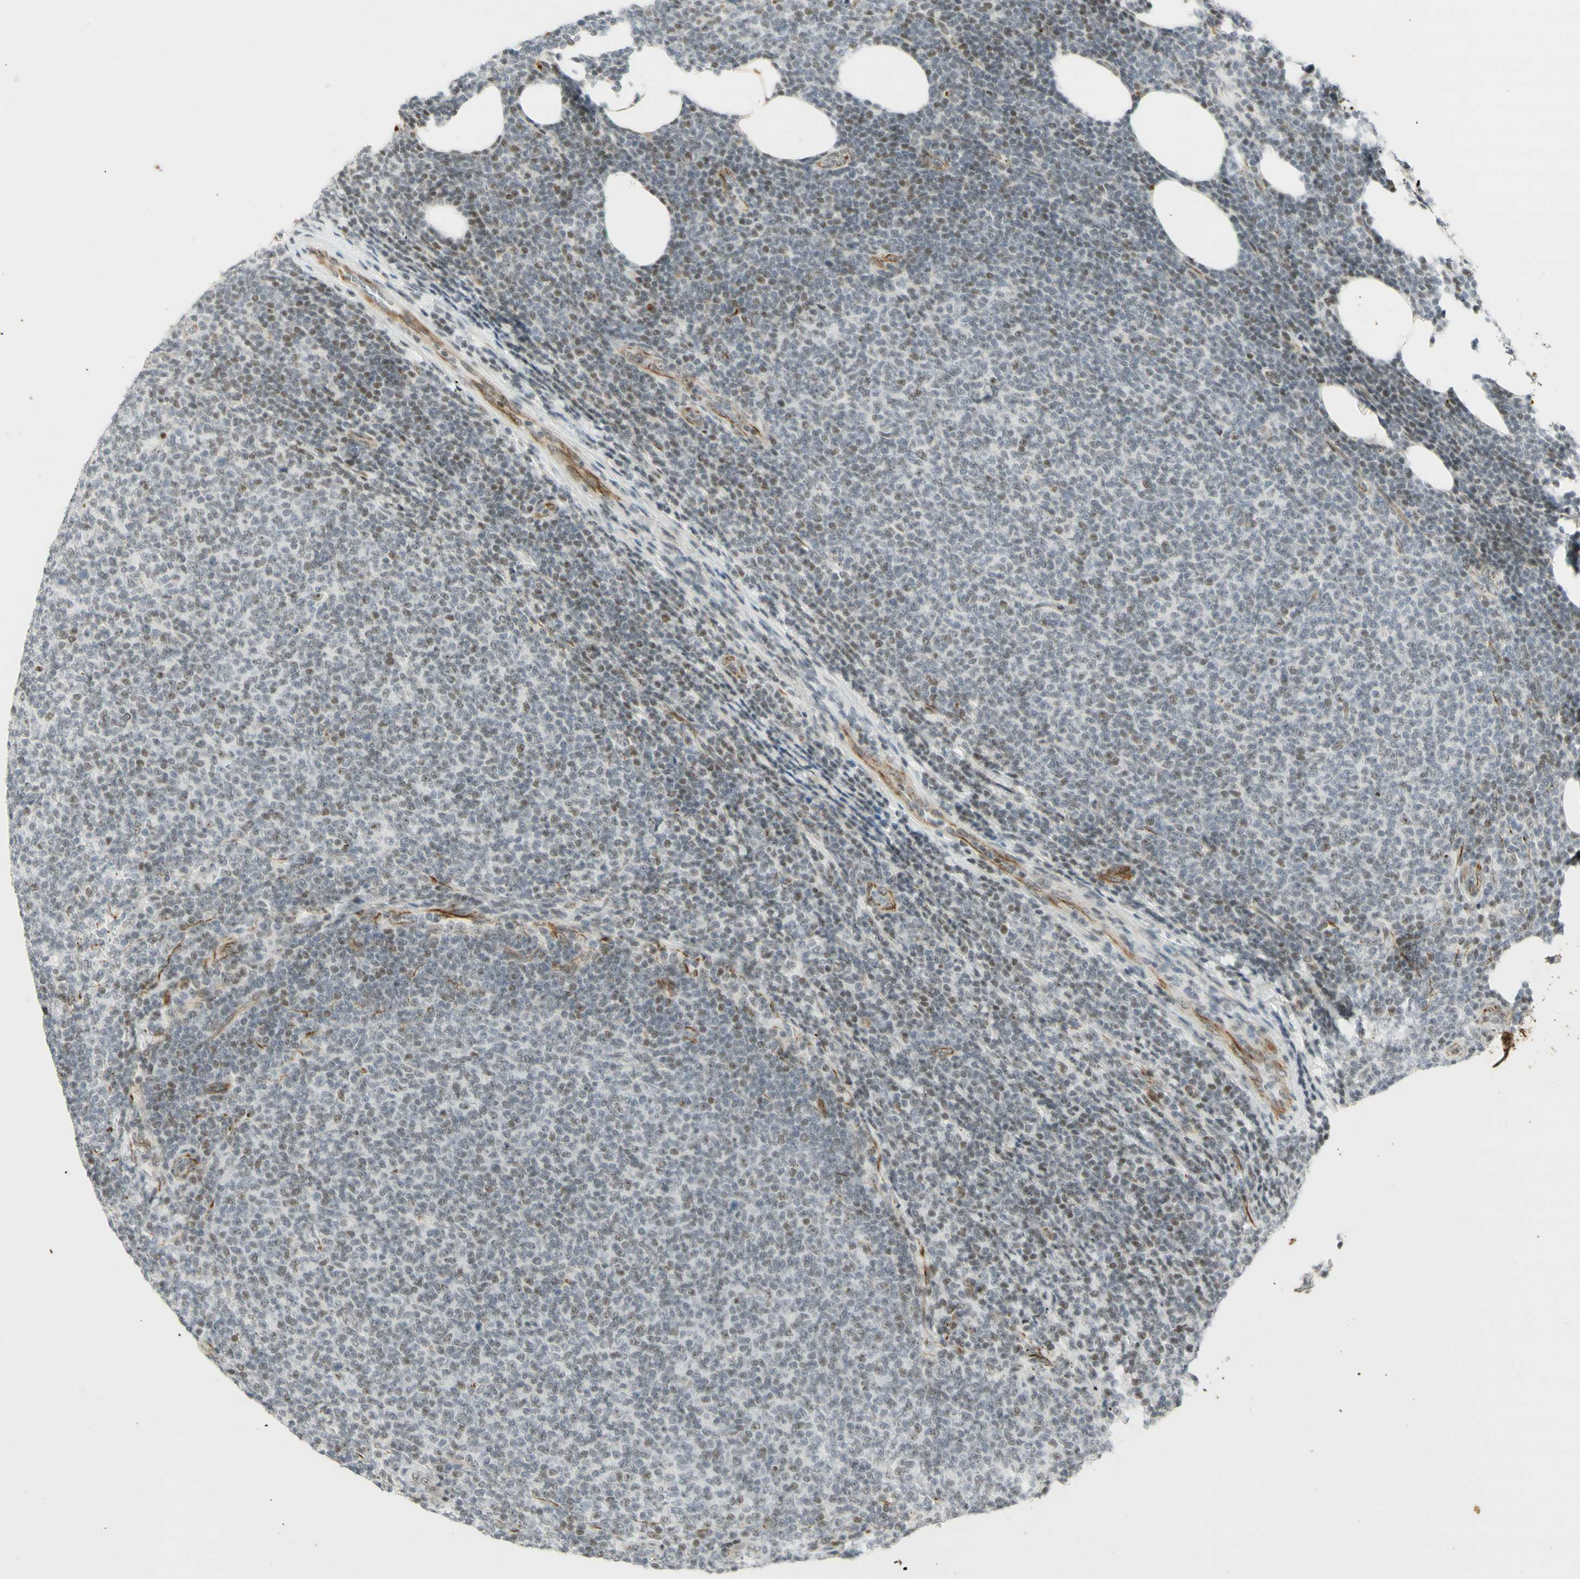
{"staining": {"intensity": "moderate", "quantity": ">75%", "location": "cytoplasmic/membranous,nuclear"}, "tissue": "lymphoma", "cell_type": "Tumor cells", "image_type": "cancer", "snomed": [{"axis": "morphology", "description": "Malignant lymphoma, non-Hodgkin's type, Low grade"}, {"axis": "topography", "description": "Lymph node"}], "caption": "Protein analysis of low-grade malignant lymphoma, non-Hodgkin's type tissue displays moderate cytoplasmic/membranous and nuclear positivity in approximately >75% of tumor cells.", "gene": "IRF1", "patient": {"sex": "male", "age": 66}}